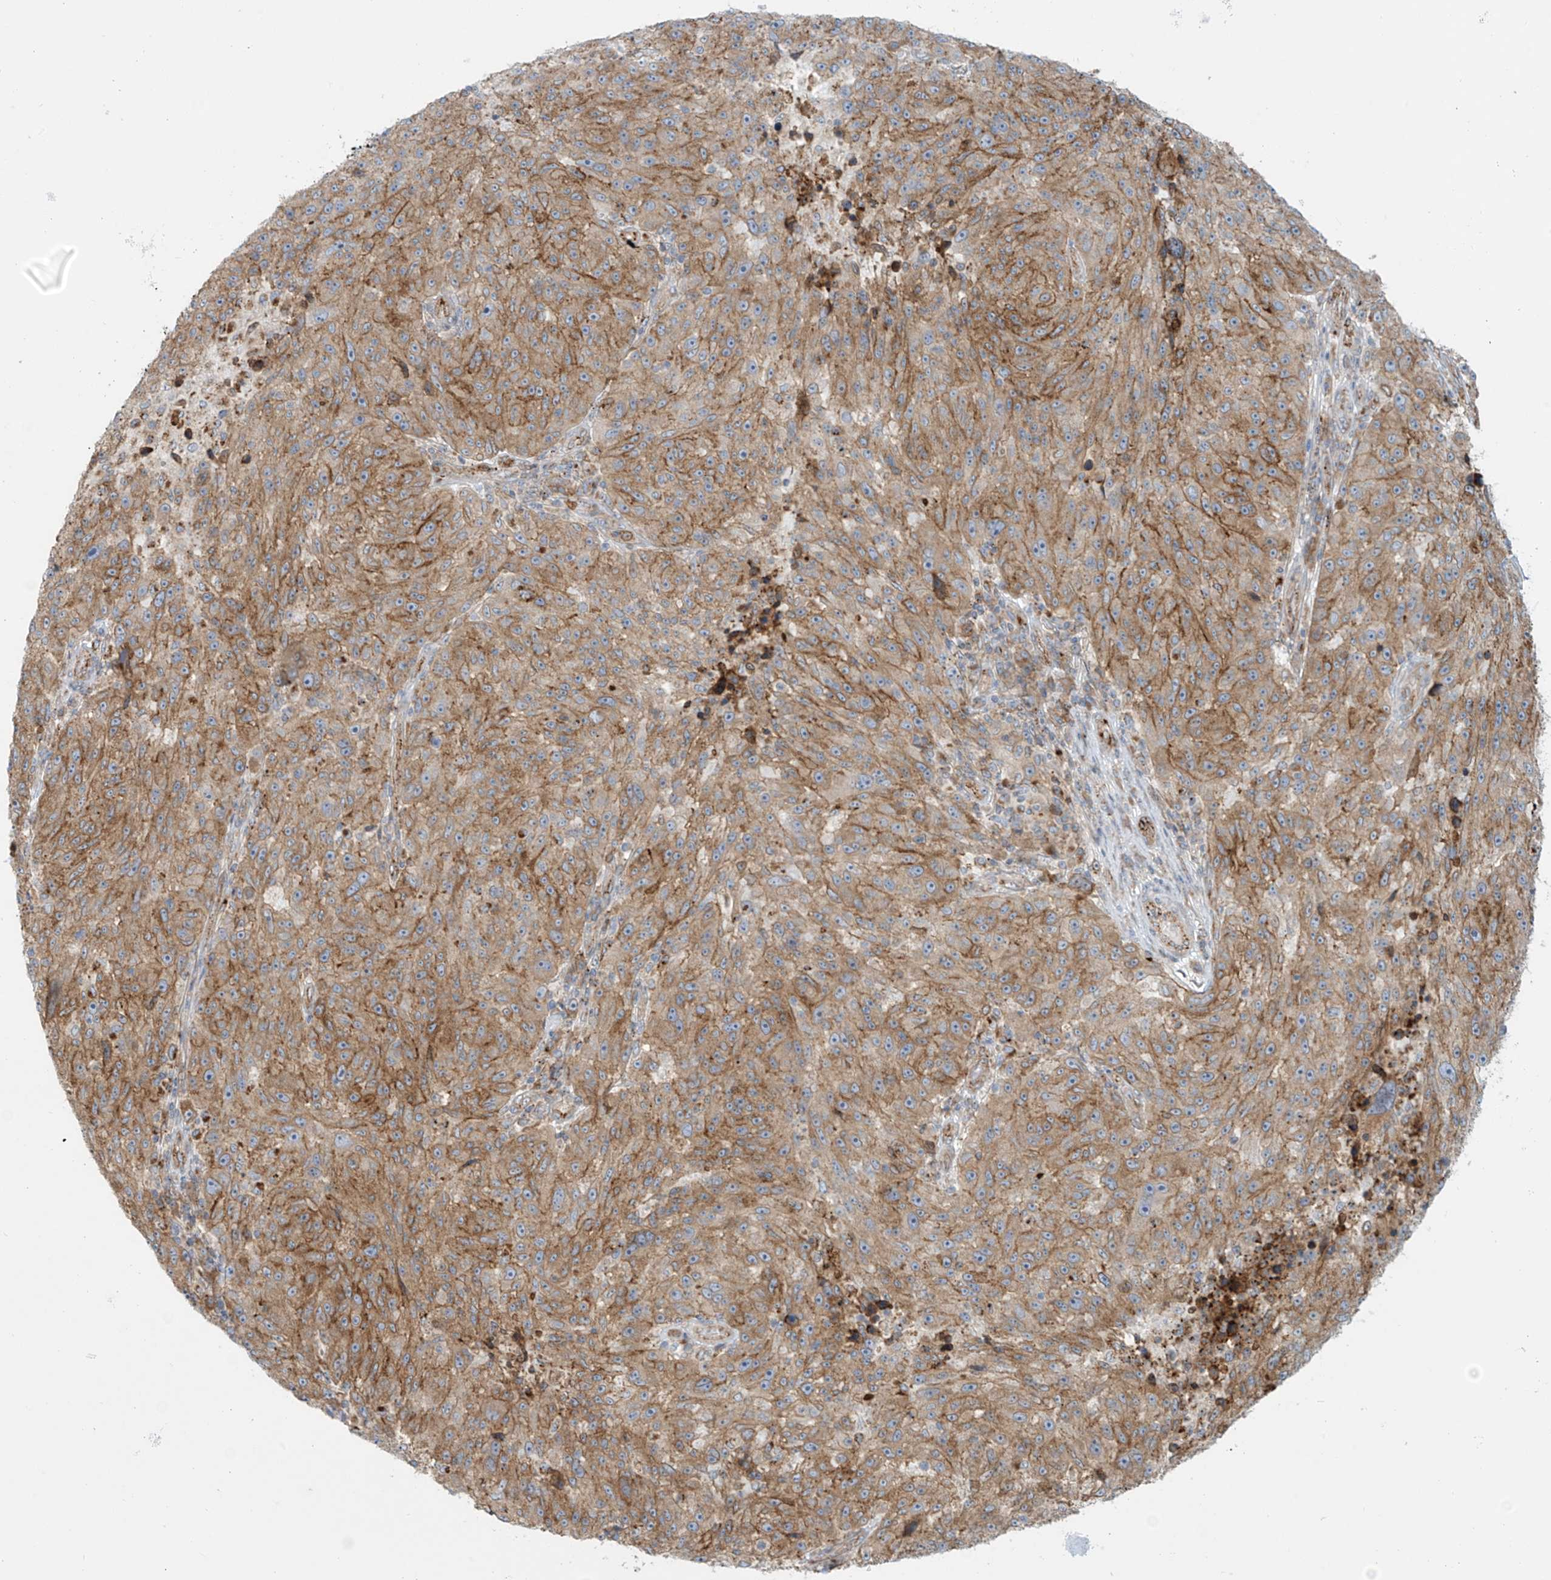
{"staining": {"intensity": "moderate", "quantity": ">75%", "location": "cytoplasmic/membranous"}, "tissue": "melanoma", "cell_type": "Tumor cells", "image_type": "cancer", "snomed": [{"axis": "morphology", "description": "Malignant melanoma, NOS"}, {"axis": "topography", "description": "Skin"}], "caption": "This micrograph demonstrates malignant melanoma stained with immunohistochemistry (IHC) to label a protein in brown. The cytoplasmic/membranous of tumor cells show moderate positivity for the protein. Nuclei are counter-stained blue.", "gene": "LZTS3", "patient": {"sex": "male", "age": 53}}